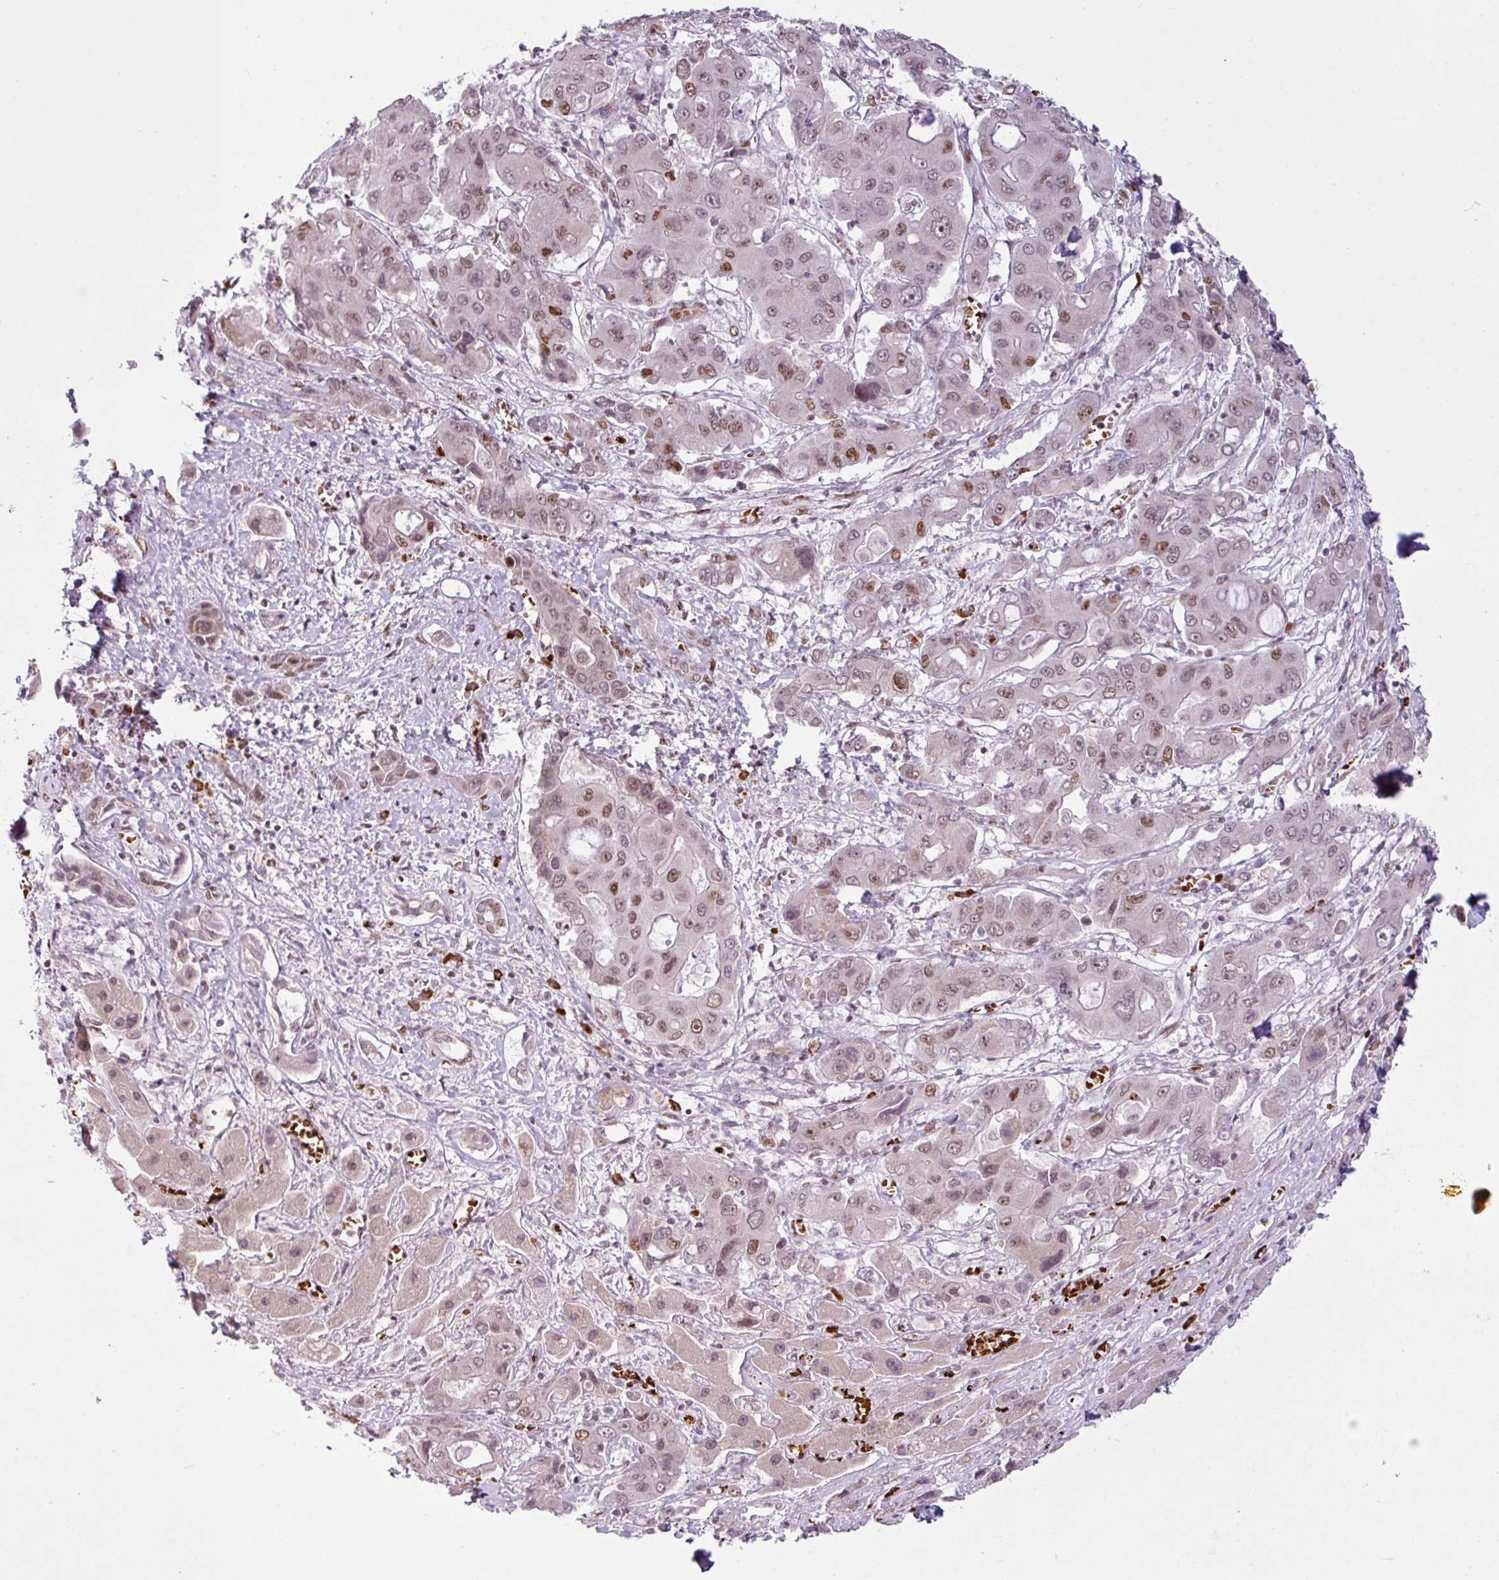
{"staining": {"intensity": "weak", "quantity": "25%-75%", "location": "nuclear"}, "tissue": "liver cancer", "cell_type": "Tumor cells", "image_type": "cancer", "snomed": [{"axis": "morphology", "description": "Cholangiocarcinoma"}, {"axis": "topography", "description": "Liver"}], "caption": "Protein expression analysis of human liver cancer reveals weak nuclear staining in about 25%-75% of tumor cells.", "gene": "PRDM5", "patient": {"sex": "male", "age": 67}}